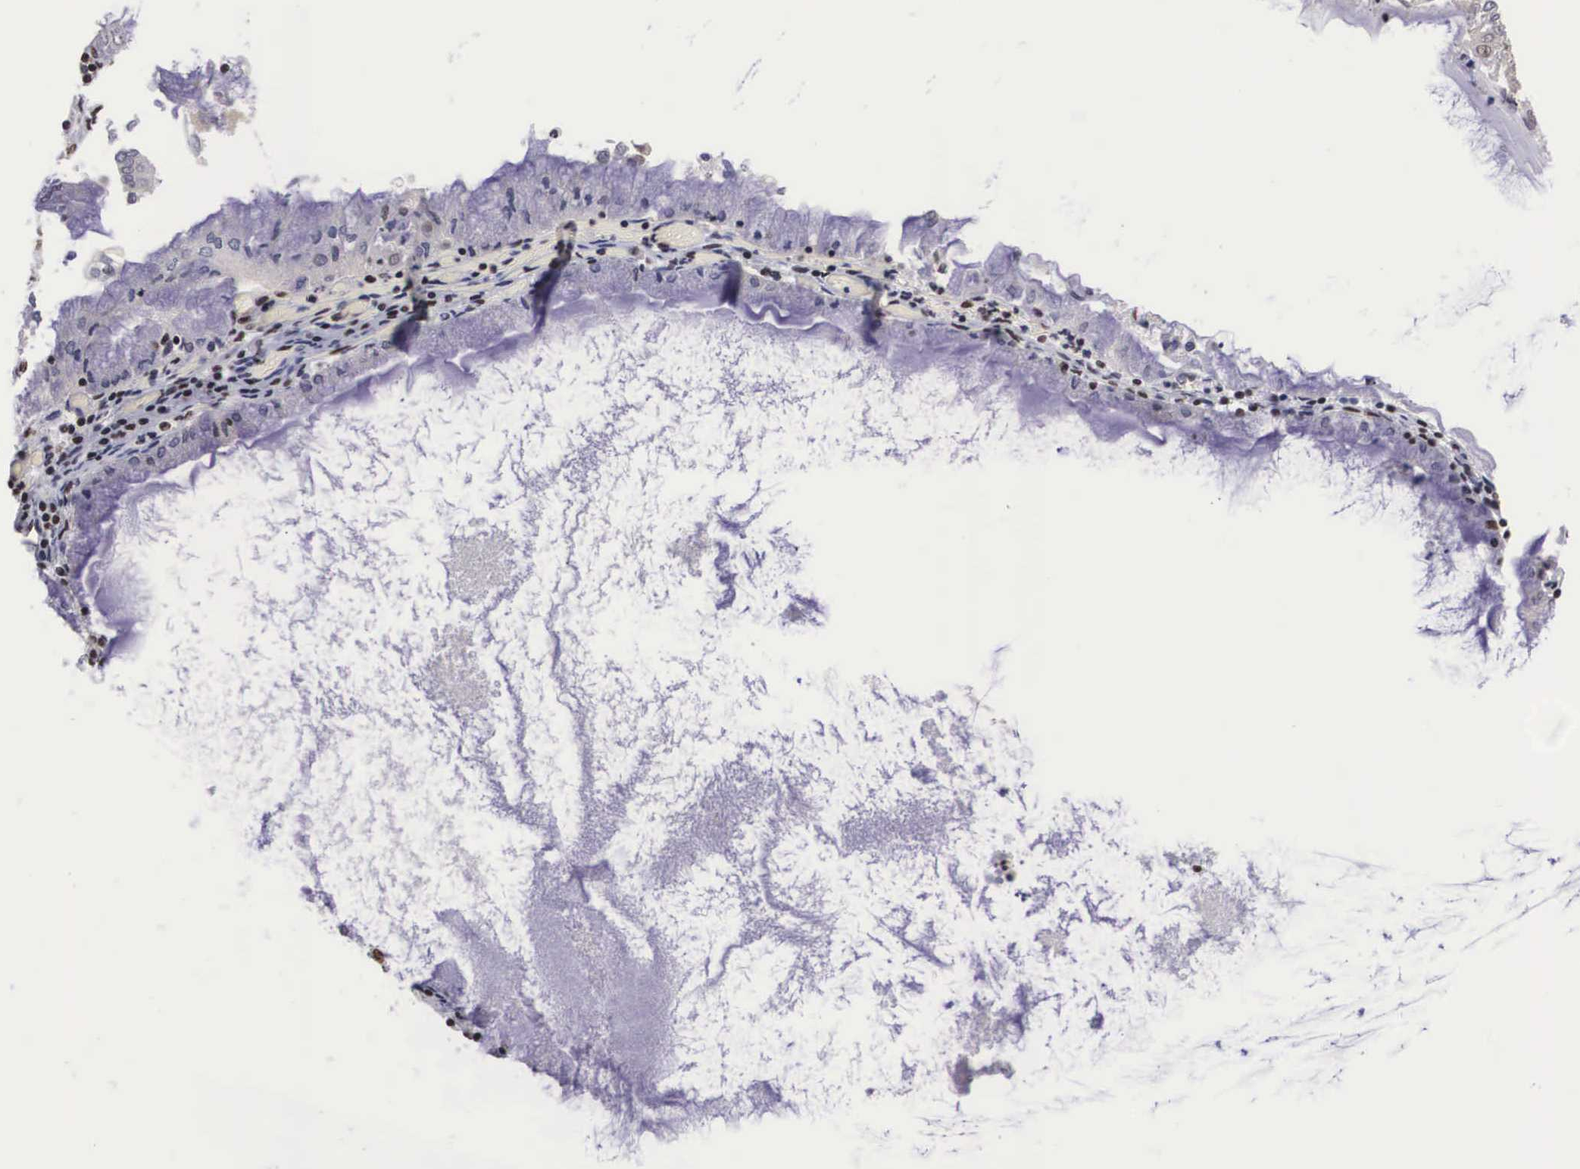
{"staining": {"intensity": "moderate", "quantity": ">75%", "location": "nuclear"}, "tissue": "endometrial cancer", "cell_type": "Tumor cells", "image_type": "cancer", "snomed": [{"axis": "morphology", "description": "Adenocarcinoma, NOS"}, {"axis": "topography", "description": "Endometrium"}], "caption": "DAB immunohistochemical staining of human endometrial cancer (adenocarcinoma) shows moderate nuclear protein staining in about >75% of tumor cells.", "gene": "SF3A1", "patient": {"sex": "female", "age": 79}}